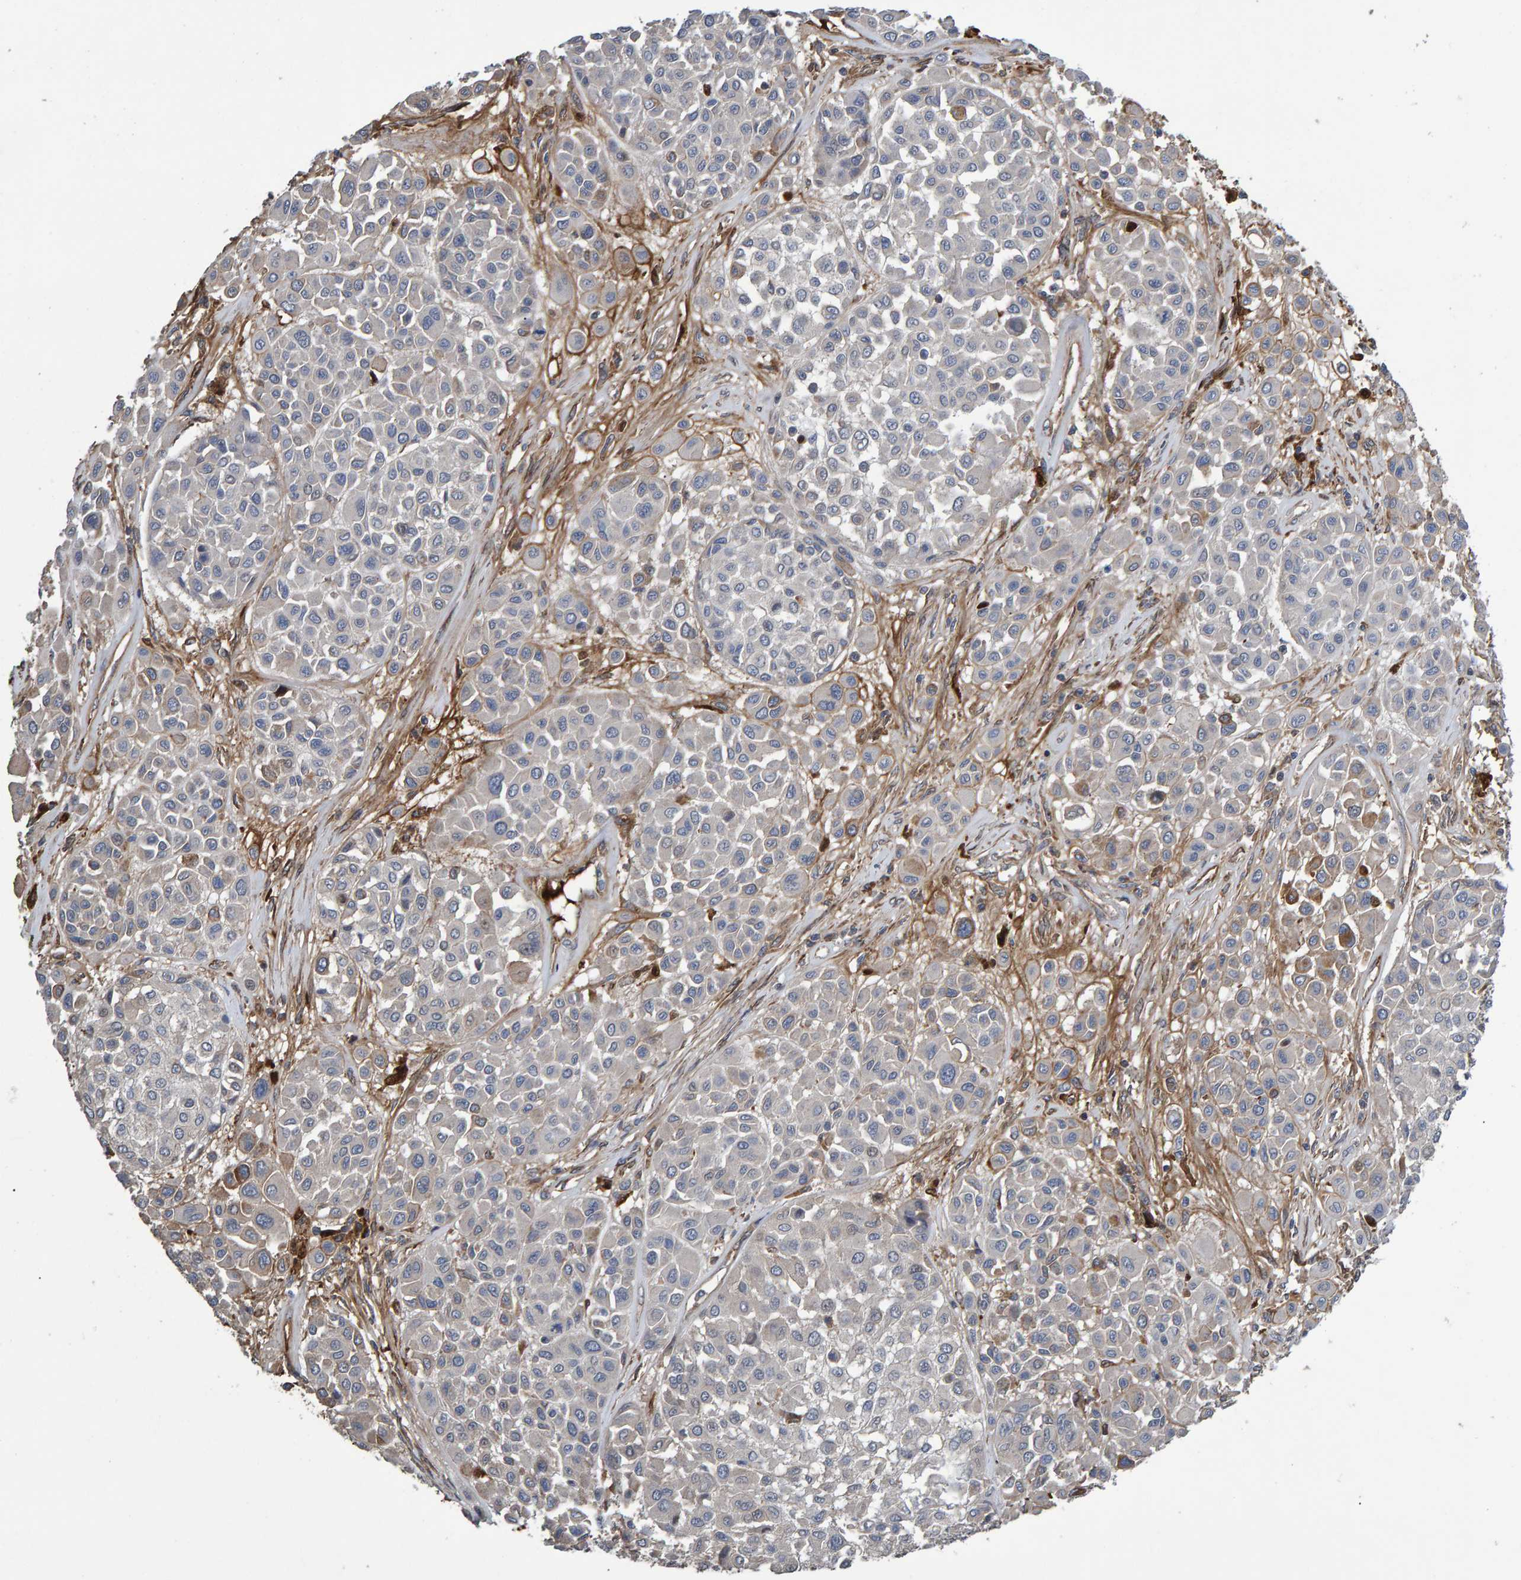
{"staining": {"intensity": "negative", "quantity": "none", "location": "none"}, "tissue": "melanoma", "cell_type": "Tumor cells", "image_type": "cancer", "snomed": [{"axis": "morphology", "description": "Malignant melanoma, Metastatic site"}, {"axis": "topography", "description": "Soft tissue"}], "caption": "DAB immunohistochemical staining of human melanoma shows no significant expression in tumor cells.", "gene": "SLIT2", "patient": {"sex": "male", "age": 41}}